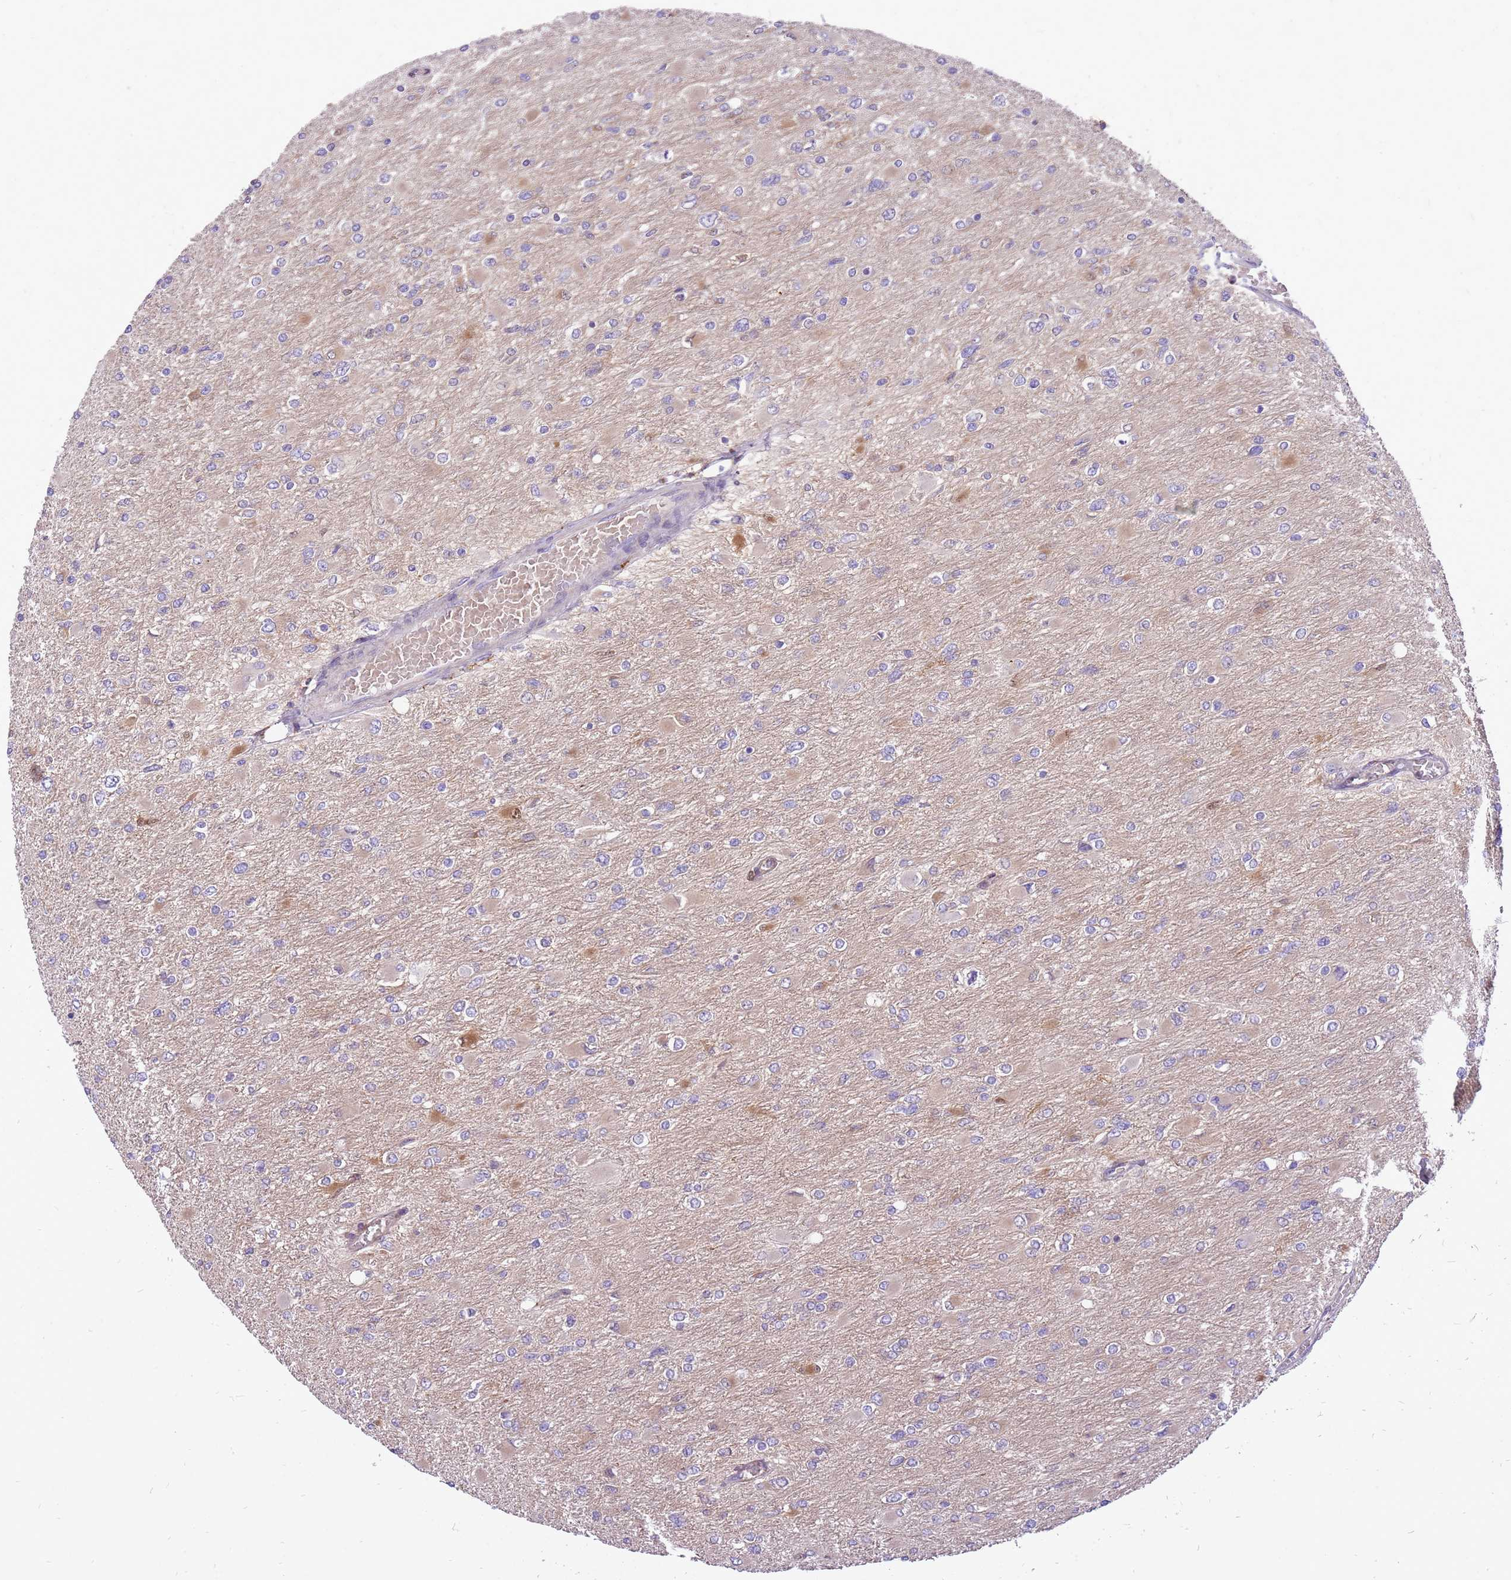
{"staining": {"intensity": "negative", "quantity": "none", "location": "none"}, "tissue": "glioma", "cell_type": "Tumor cells", "image_type": "cancer", "snomed": [{"axis": "morphology", "description": "Glioma, malignant, High grade"}, {"axis": "topography", "description": "Cerebral cortex"}], "caption": "Tumor cells are negative for protein expression in human high-grade glioma (malignant).", "gene": "WDR90", "patient": {"sex": "female", "age": 36}}